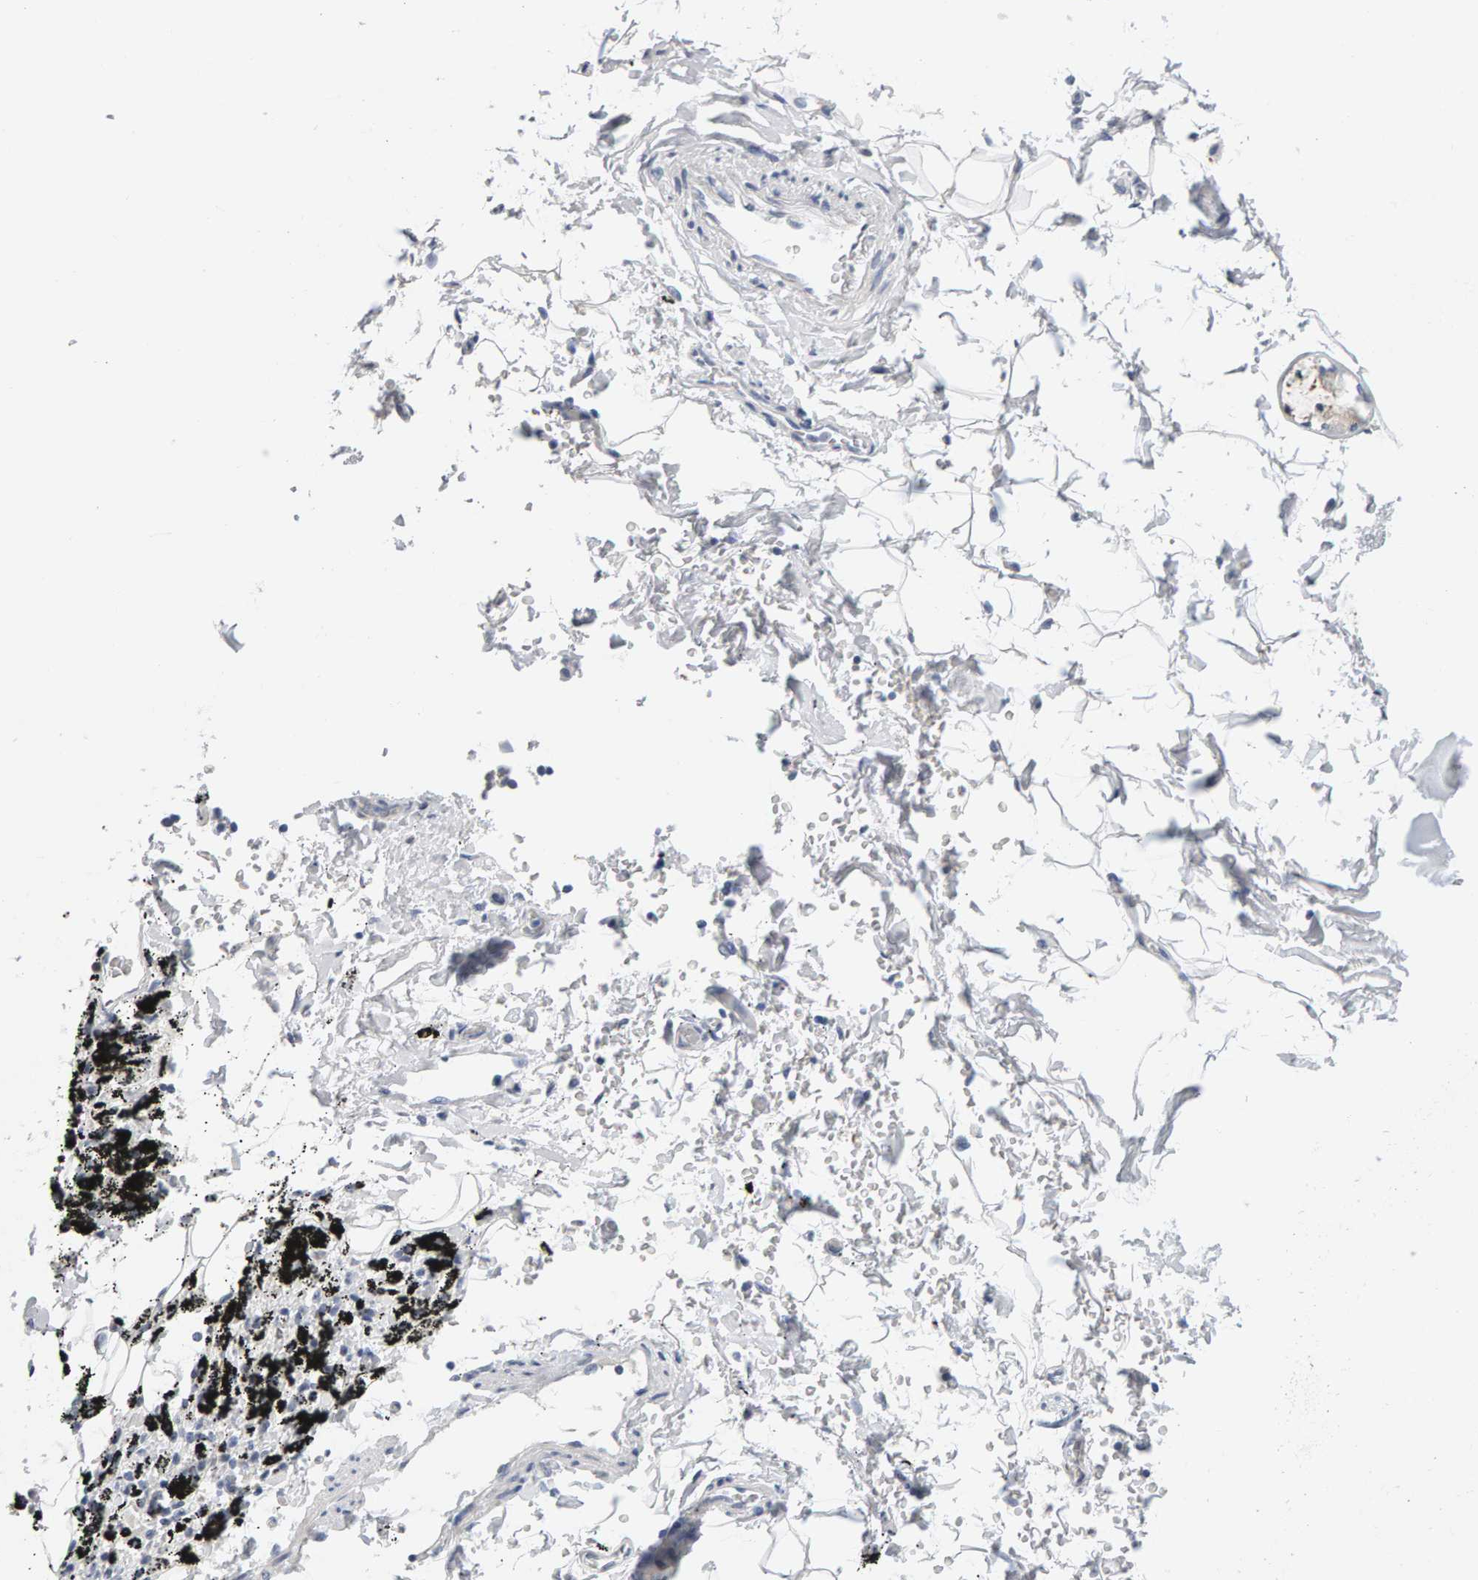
{"staining": {"intensity": "negative", "quantity": "none", "location": "none"}, "tissue": "adipose tissue", "cell_type": "Adipocytes", "image_type": "normal", "snomed": [{"axis": "morphology", "description": "Normal tissue, NOS"}, {"axis": "topography", "description": "Cartilage tissue"}, {"axis": "topography", "description": "Lung"}], "caption": "Immunohistochemical staining of normal adipose tissue displays no significant staining in adipocytes.", "gene": "CTH", "patient": {"sex": "female", "age": 77}}